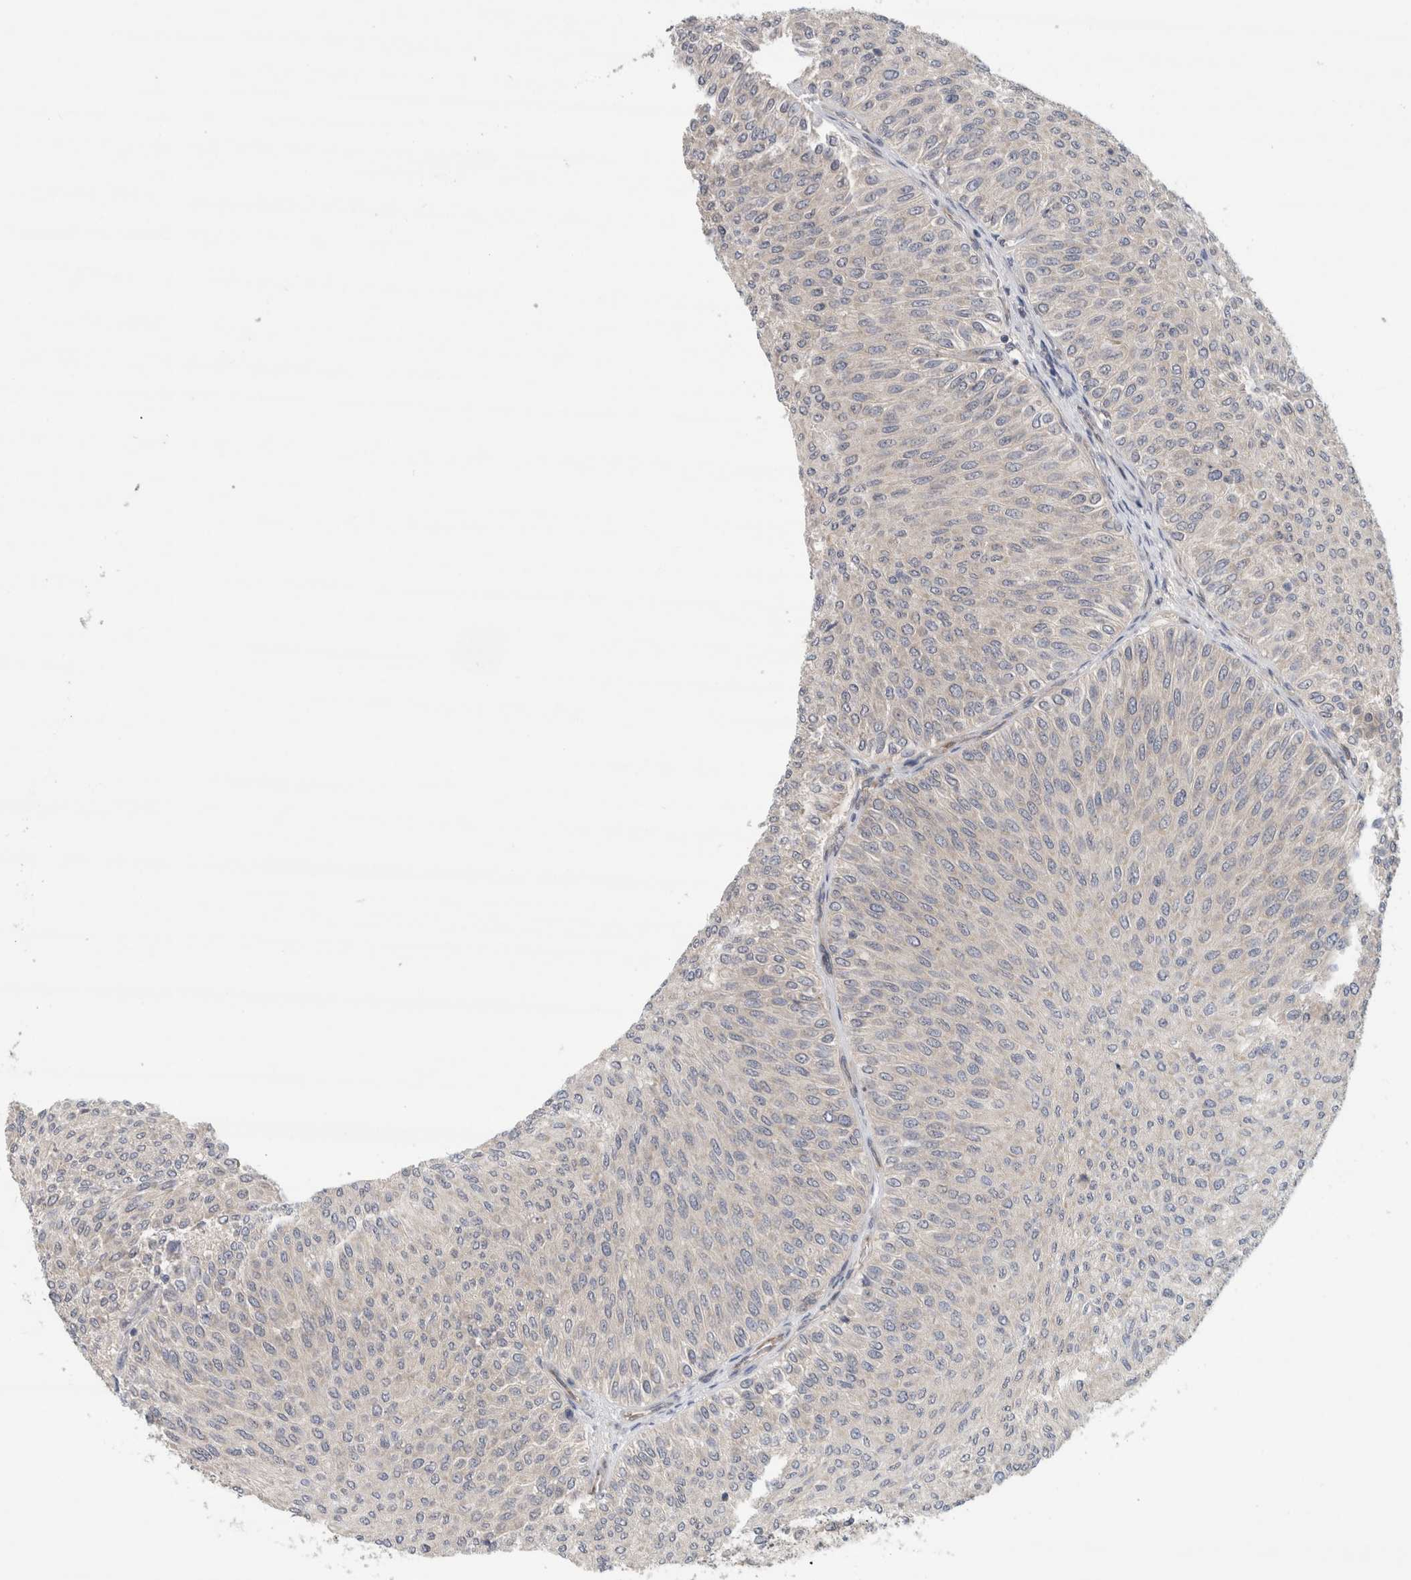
{"staining": {"intensity": "negative", "quantity": "none", "location": "none"}, "tissue": "urothelial cancer", "cell_type": "Tumor cells", "image_type": "cancer", "snomed": [{"axis": "morphology", "description": "Urothelial carcinoma, Low grade"}, {"axis": "topography", "description": "Urinary bladder"}], "caption": "Tumor cells show no significant expression in low-grade urothelial carcinoma. The staining was performed using DAB to visualize the protein expression in brown, while the nuclei were stained in blue with hematoxylin (Magnification: 20x).", "gene": "EIF4G3", "patient": {"sex": "male", "age": 78}}